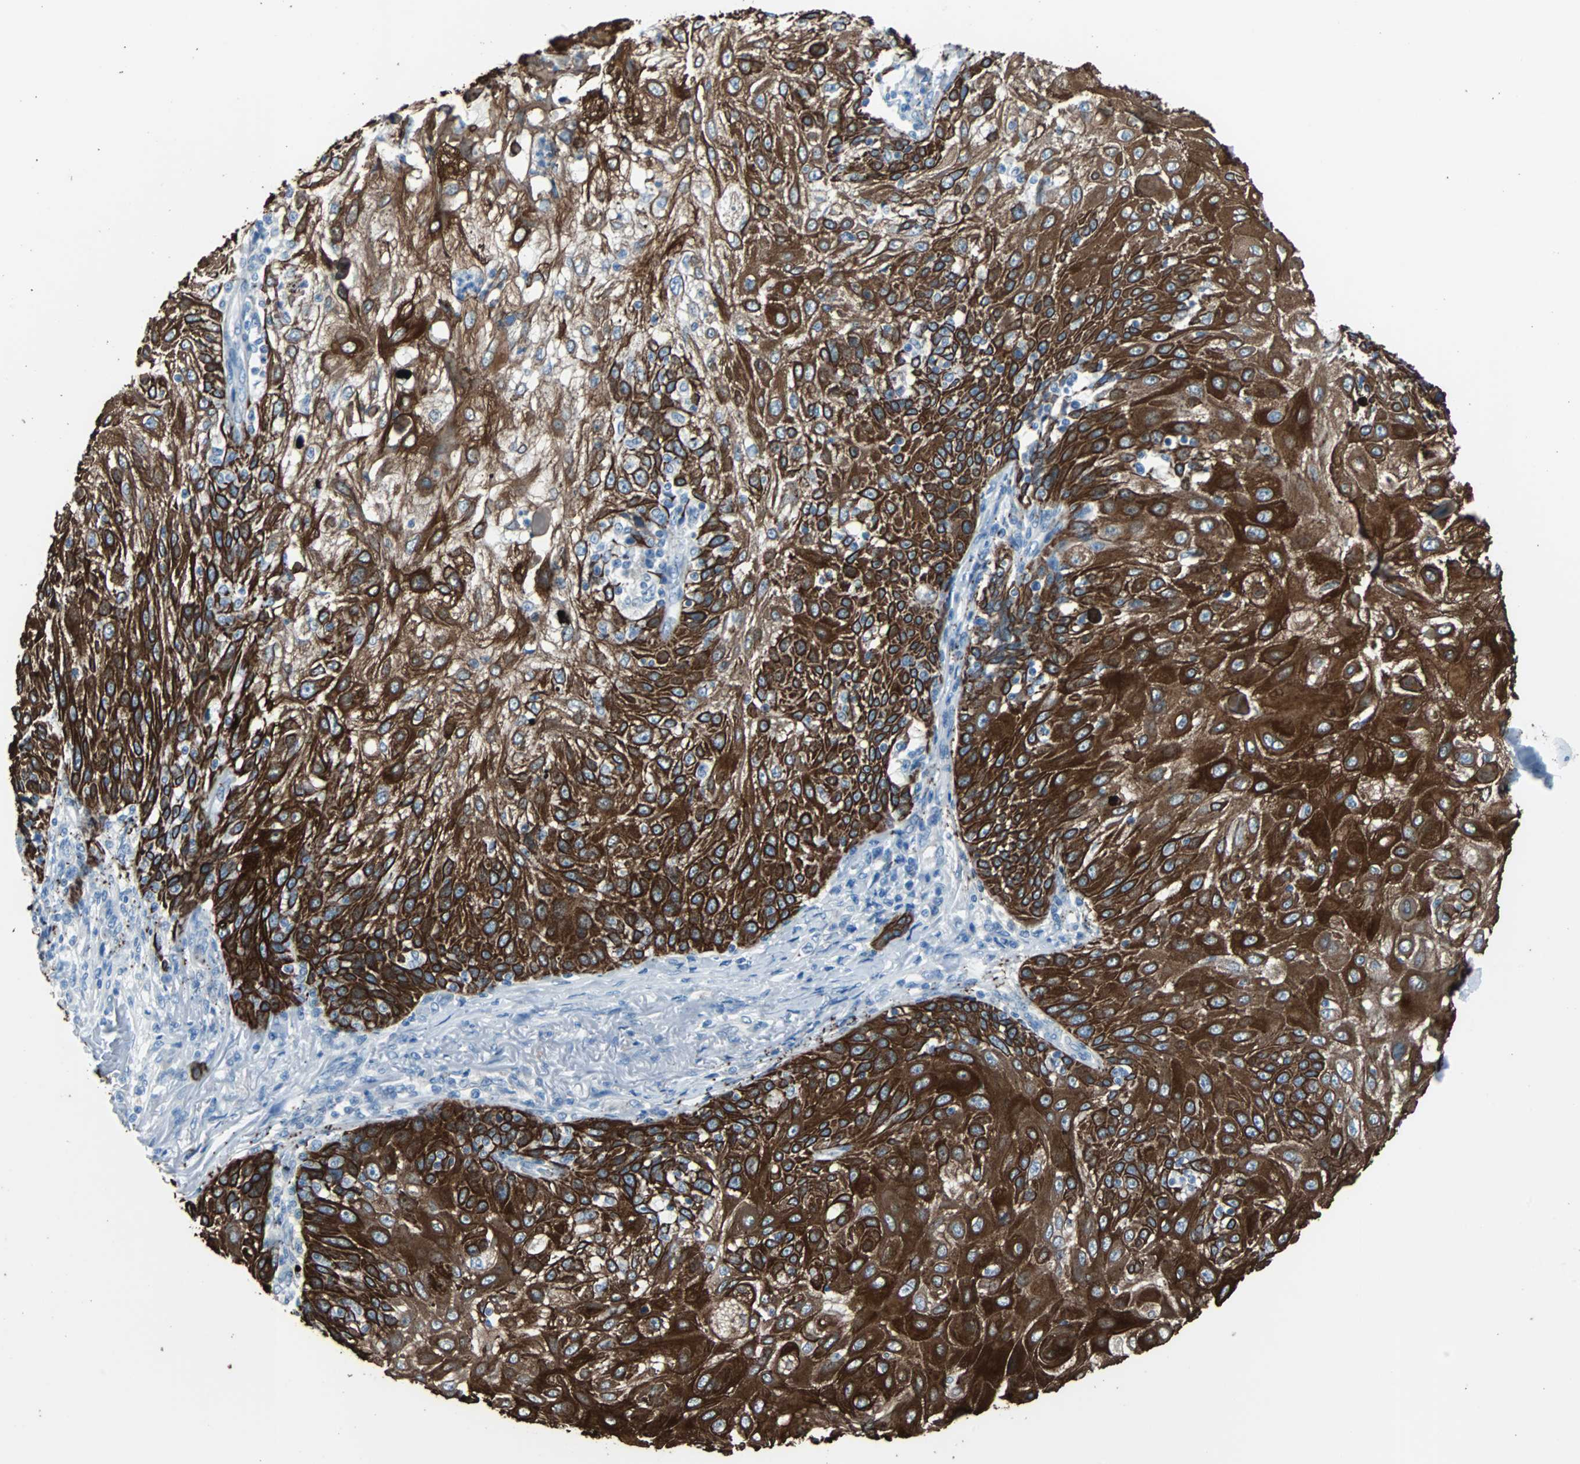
{"staining": {"intensity": "strong", "quantity": ">75%", "location": "cytoplasmic/membranous"}, "tissue": "skin cancer", "cell_type": "Tumor cells", "image_type": "cancer", "snomed": [{"axis": "morphology", "description": "Normal tissue, NOS"}, {"axis": "morphology", "description": "Squamous cell carcinoma, NOS"}, {"axis": "topography", "description": "Skin"}], "caption": "The photomicrograph shows staining of squamous cell carcinoma (skin), revealing strong cytoplasmic/membranous protein positivity (brown color) within tumor cells.", "gene": "KRT7", "patient": {"sex": "female", "age": 83}}